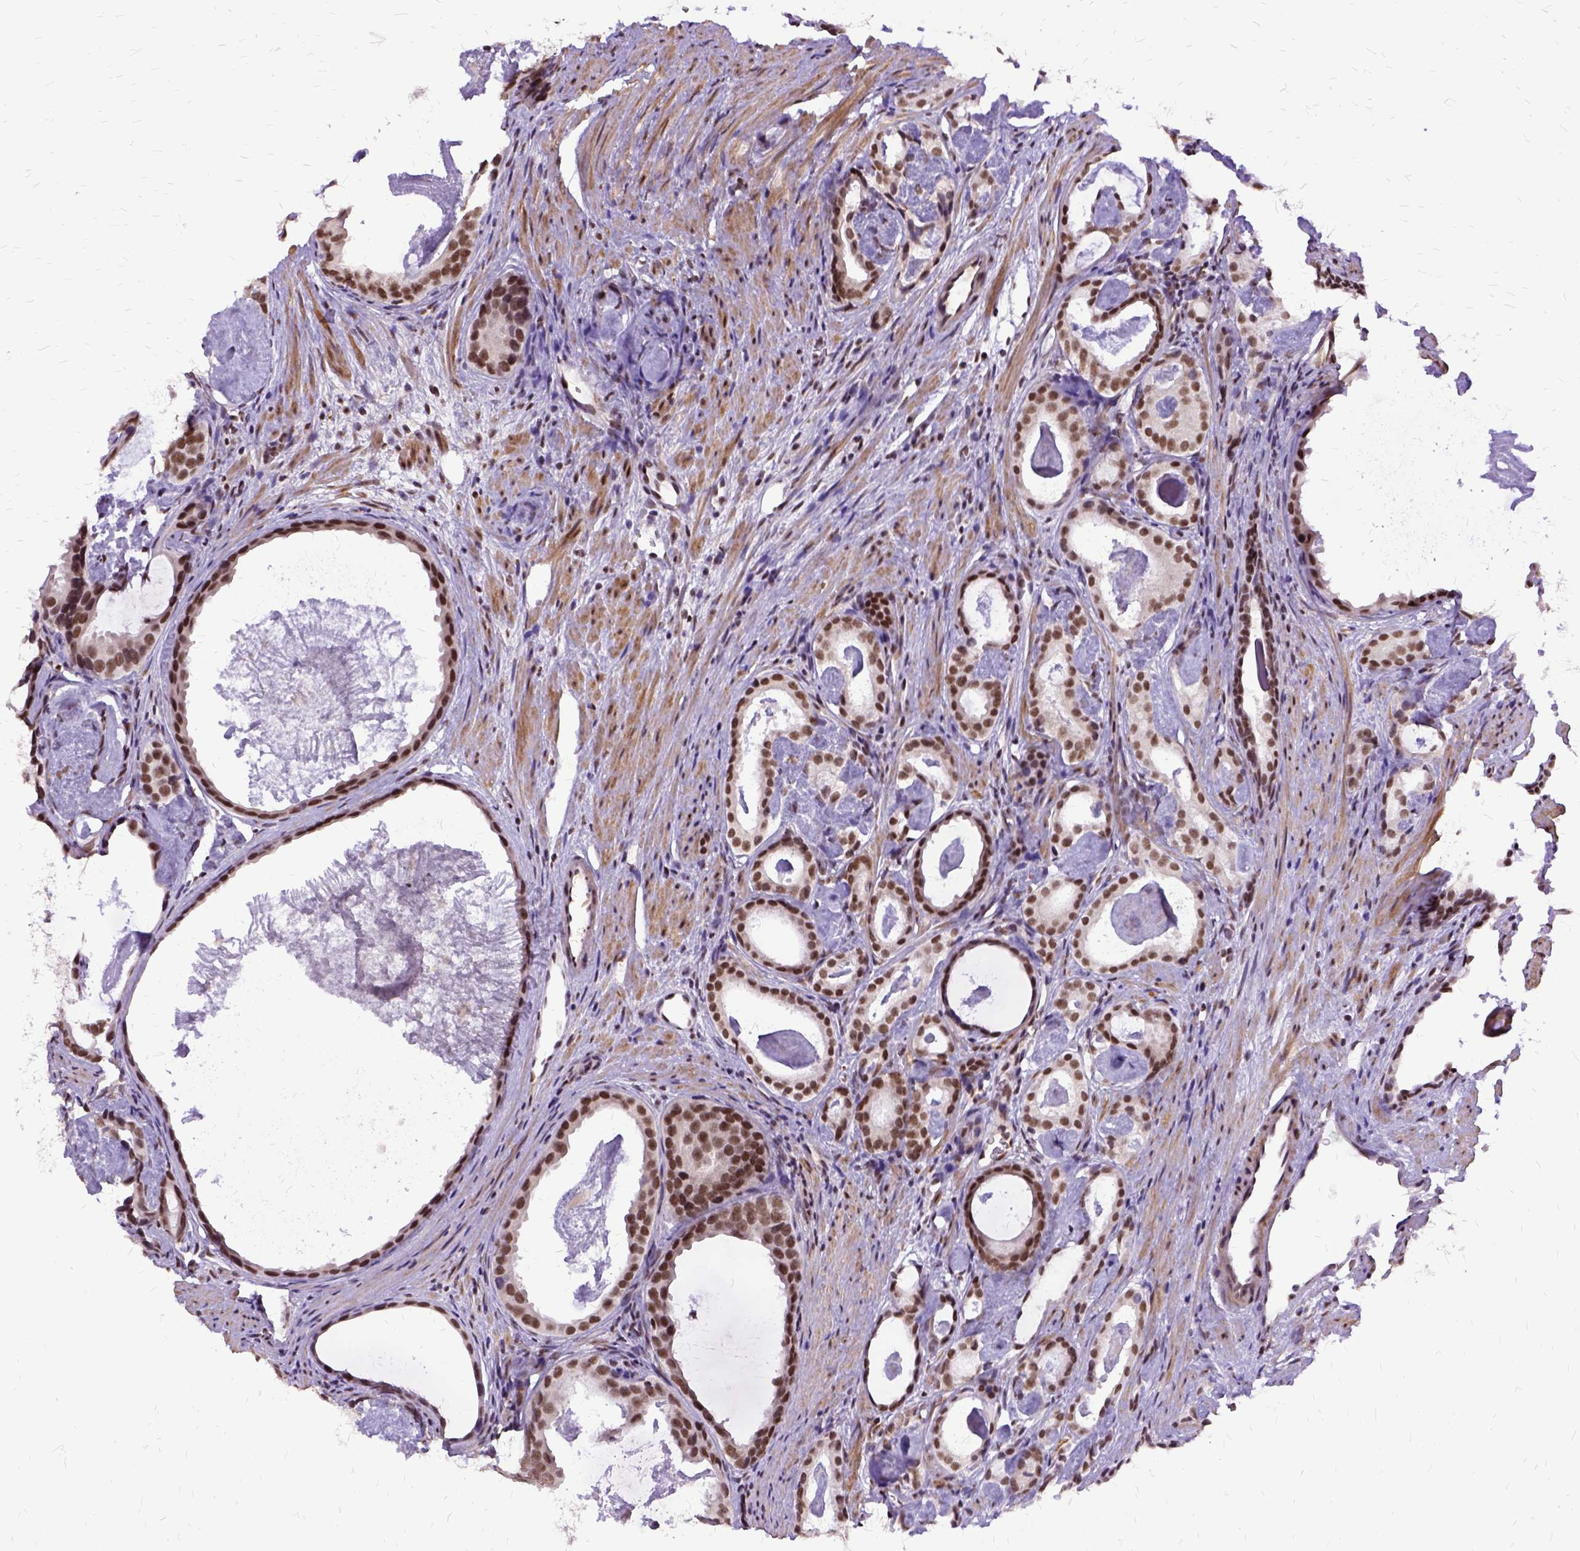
{"staining": {"intensity": "moderate", "quantity": ">75%", "location": "nuclear"}, "tissue": "prostate cancer", "cell_type": "Tumor cells", "image_type": "cancer", "snomed": [{"axis": "morphology", "description": "Adenocarcinoma, Low grade"}, {"axis": "topography", "description": "Prostate and seminal vesicle, NOS"}], "caption": "An image showing moderate nuclear expression in about >75% of tumor cells in prostate cancer (adenocarcinoma (low-grade)), as visualized by brown immunohistochemical staining.", "gene": "SETD1A", "patient": {"sex": "male", "age": 71}}